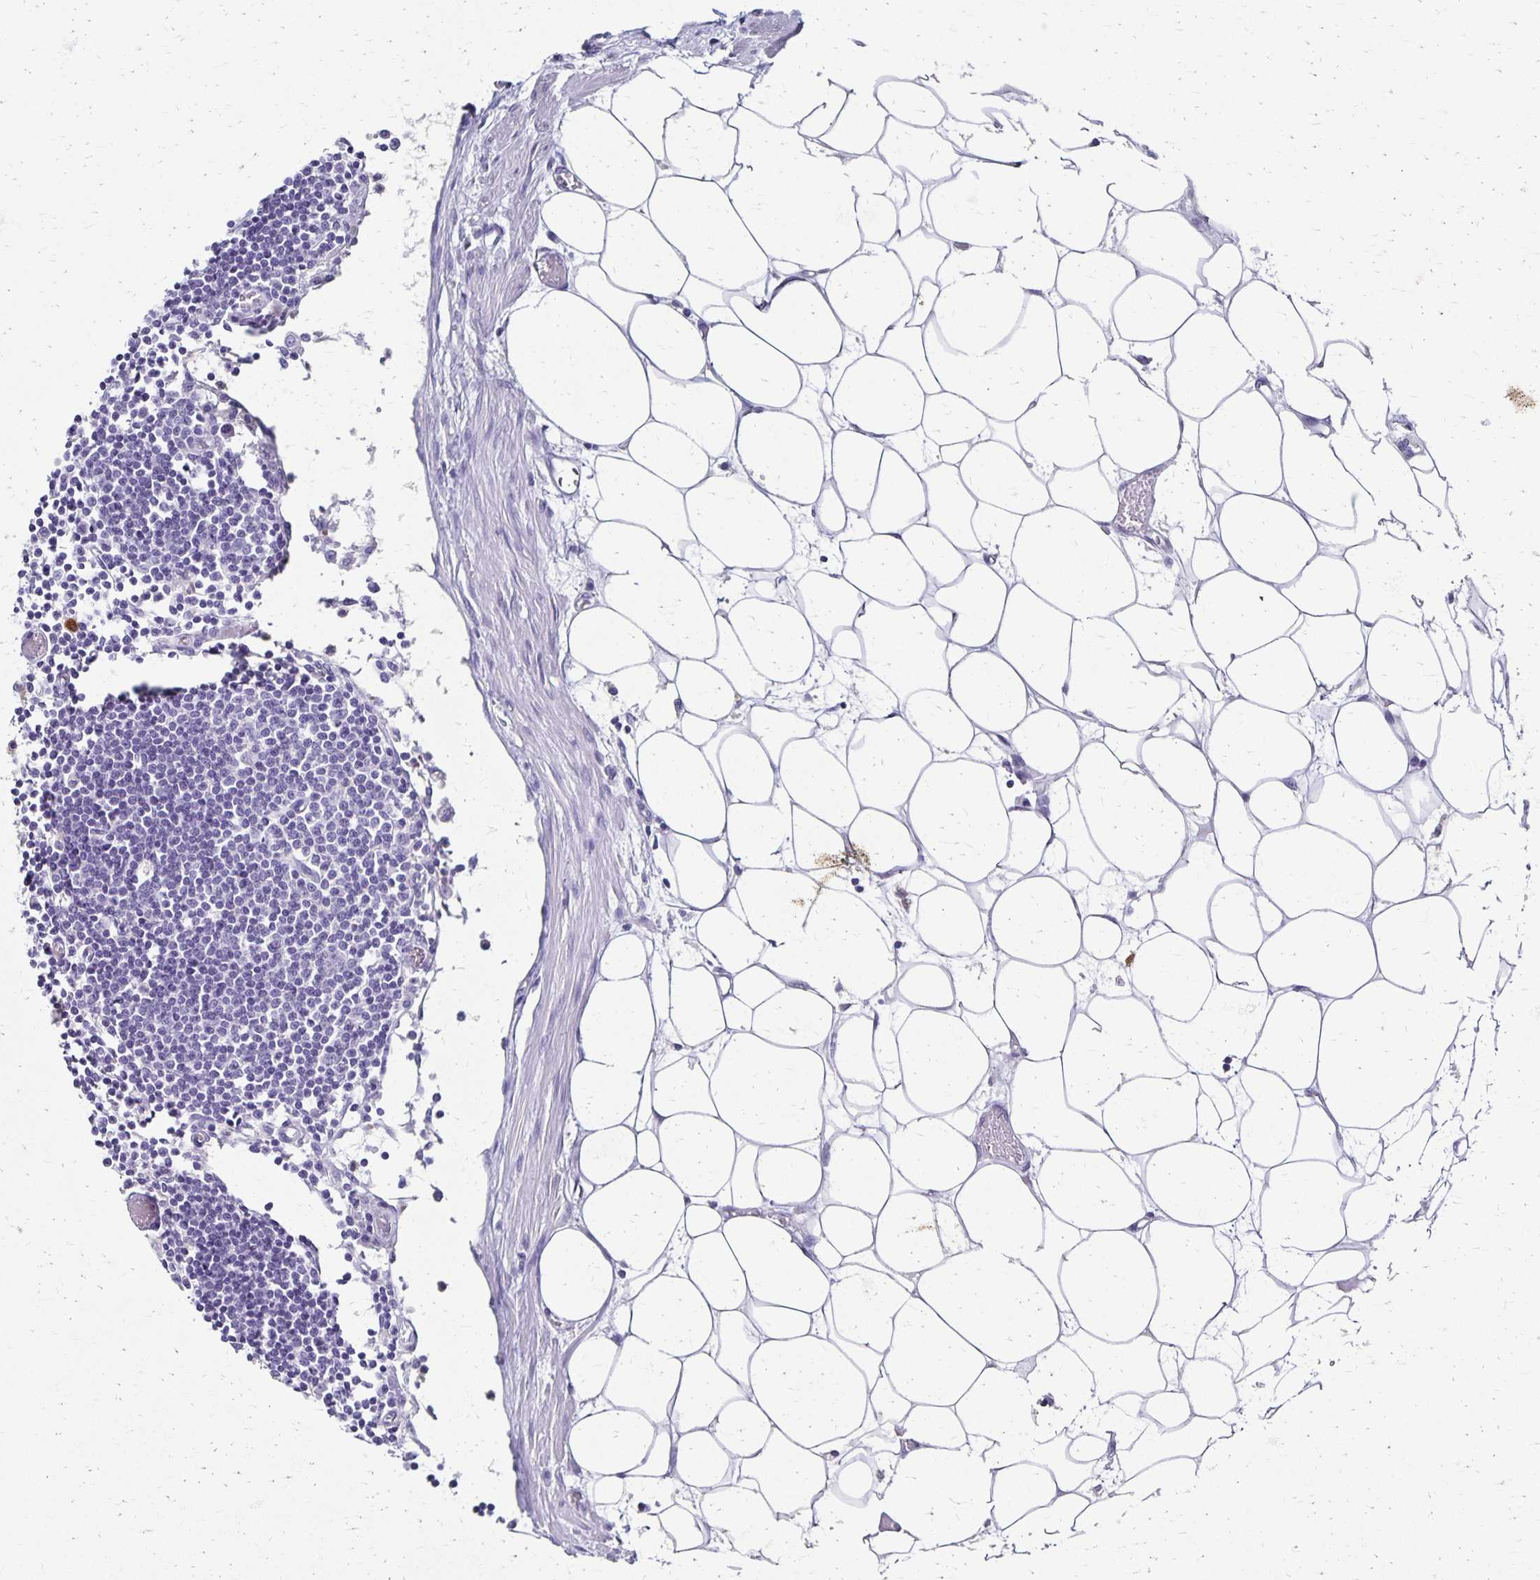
{"staining": {"intensity": "negative", "quantity": "none", "location": "none"}, "tissue": "lymph node", "cell_type": "Germinal center cells", "image_type": "normal", "snomed": [{"axis": "morphology", "description": "Normal tissue, NOS"}, {"axis": "topography", "description": "Lymph node"}], "caption": "Immunohistochemistry (IHC) image of normal lymph node: lymph node stained with DAB (3,3'-diaminobenzidine) displays no significant protein positivity in germinal center cells.", "gene": "DYNLT4", "patient": {"sex": "male", "age": 66}}